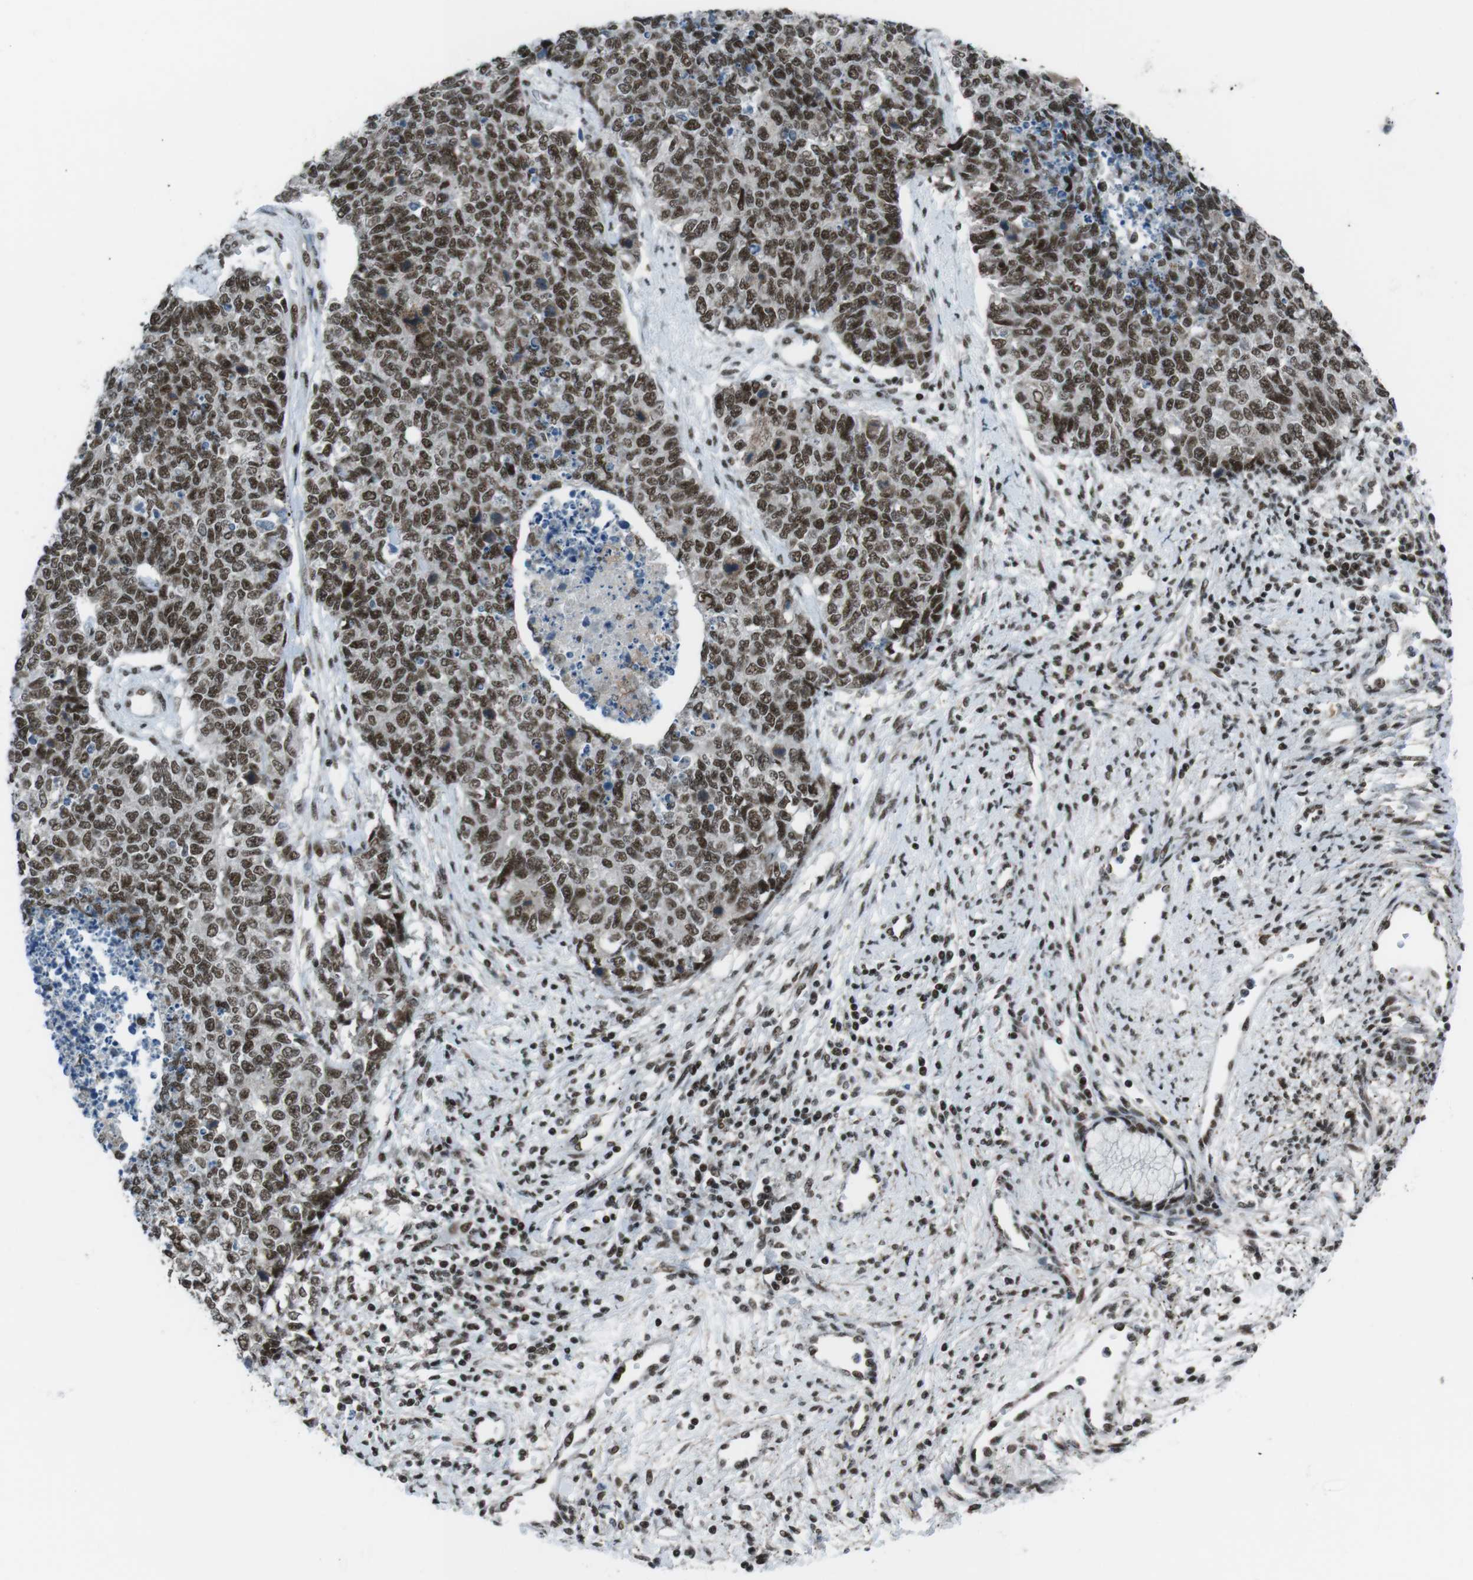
{"staining": {"intensity": "strong", "quantity": ">75%", "location": "nuclear"}, "tissue": "cervical cancer", "cell_type": "Tumor cells", "image_type": "cancer", "snomed": [{"axis": "morphology", "description": "Squamous cell carcinoma, NOS"}, {"axis": "topography", "description": "Cervix"}], "caption": "Protein staining of squamous cell carcinoma (cervical) tissue exhibits strong nuclear expression in about >75% of tumor cells. (brown staining indicates protein expression, while blue staining denotes nuclei).", "gene": "TAF1", "patient": {"sex": "female", "age": 63}}